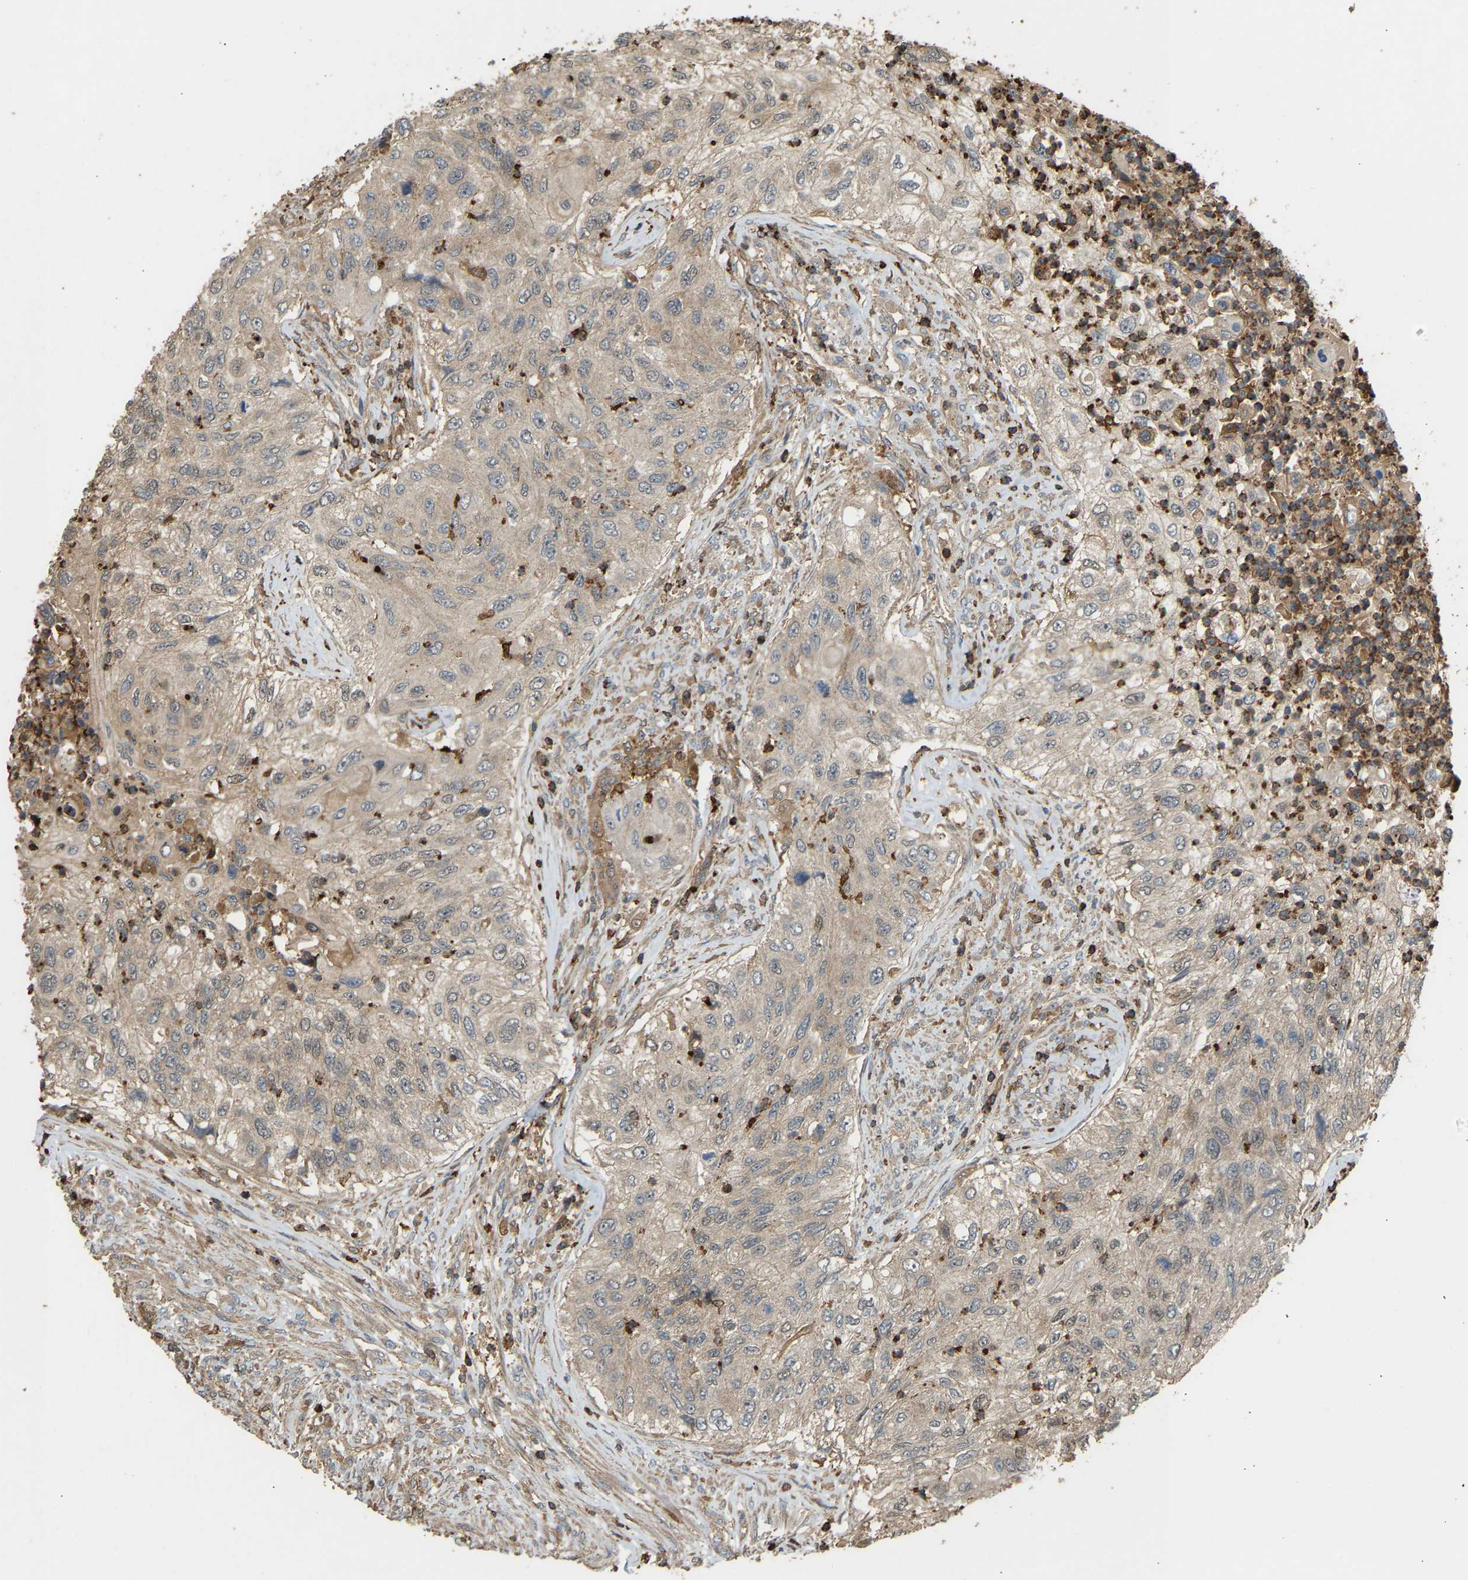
{"staining": {"intensity": "weak", "quantity": "25%-75%", "location": "cytoplasmic/membranous"}, "tissue": "urothelial cancer", "cell_type": "Tumor cells", "image_type": "cancer", "snomed": [{"axis": "morphology", "description": "Urothelial carcinoma, High grade"}, {"axis": "topography", "description": "Urinary bladder"}], "caption": "Urothelial cancer stained for a protein displays weak cytoplasmic/membranous positivity in tumor cells.", "gene": "GOPC", "patient": {"sex": "female", "age": 60}}